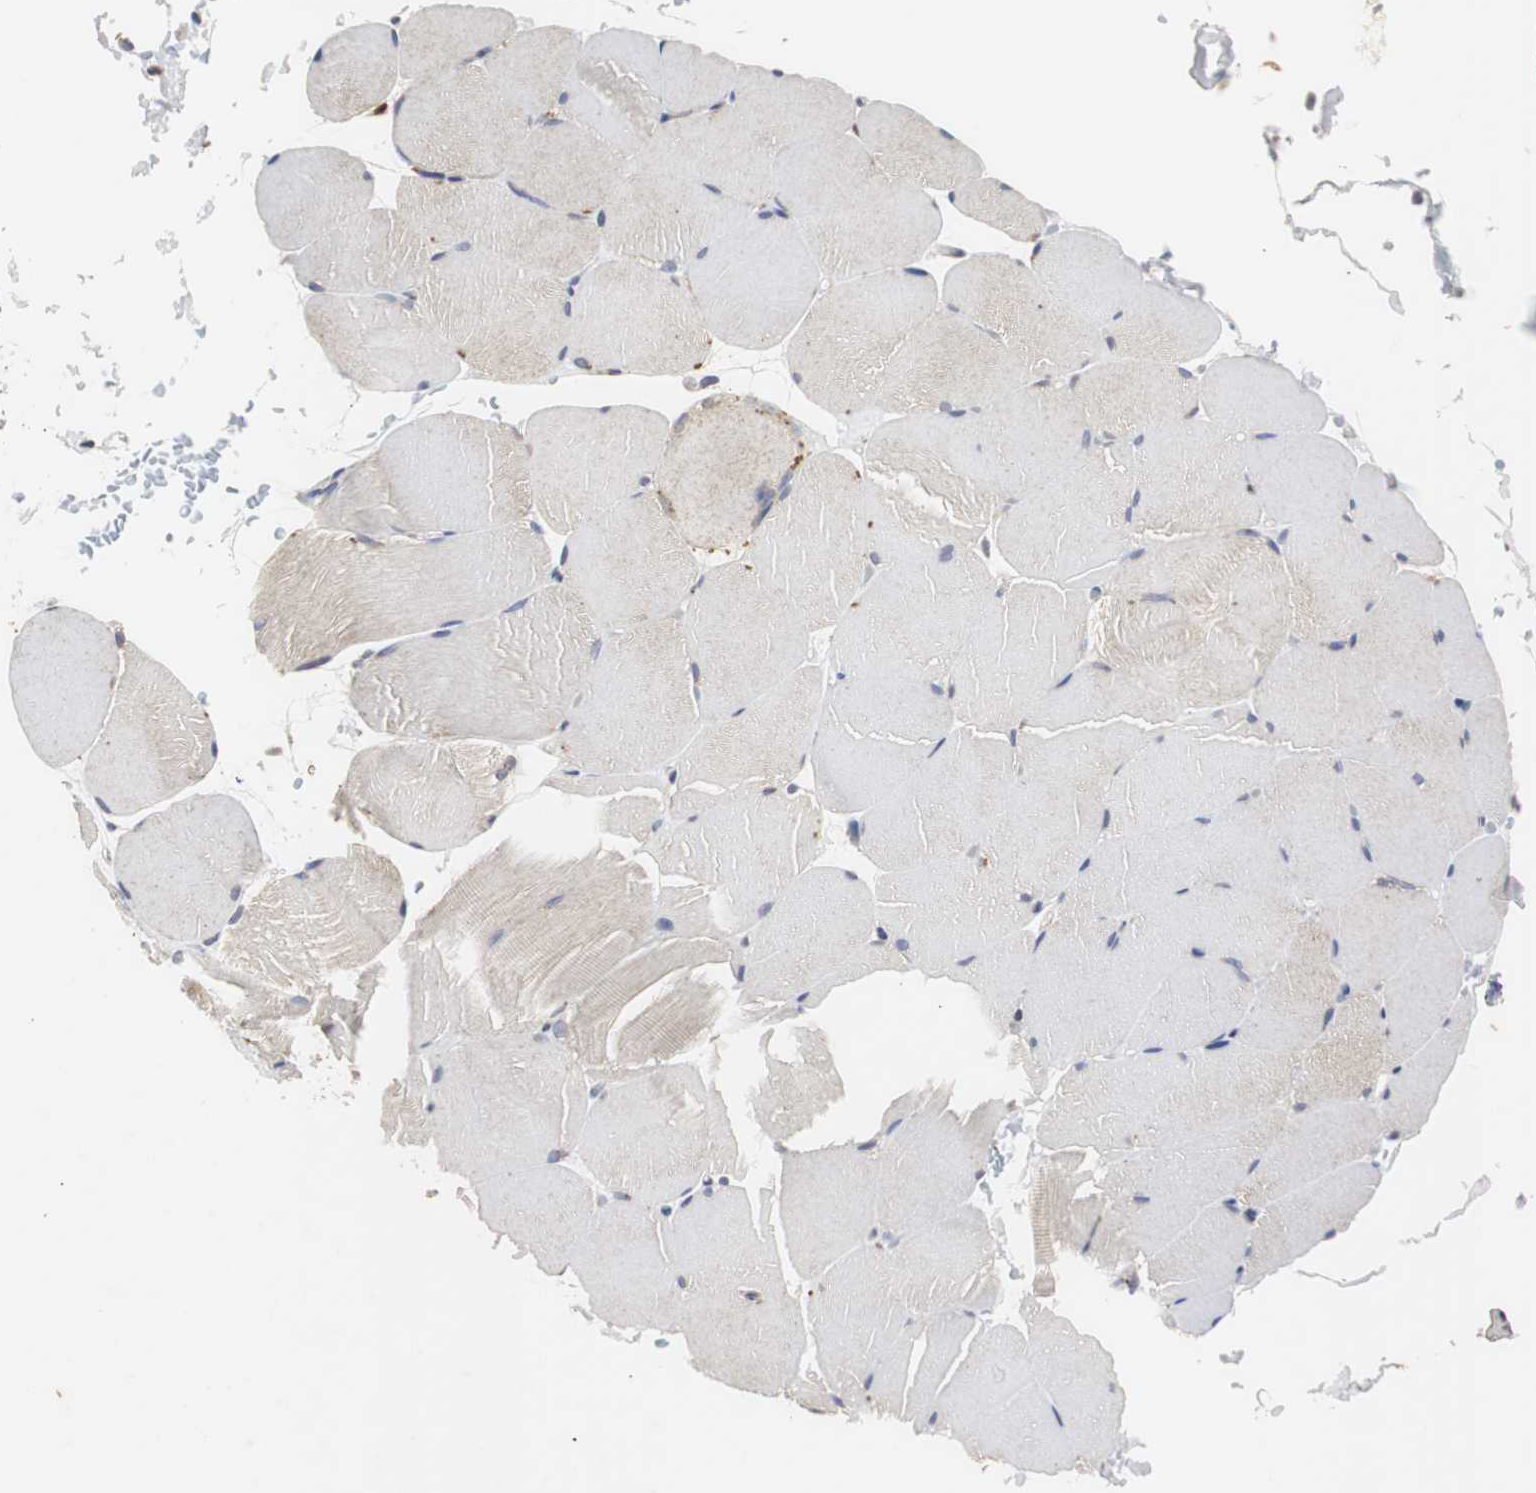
{"staining": {"intensity": "weak", "quantity": "<25%", "location": "cytoplasmic/membranous"}, "tissue": "skeletal muscle", "cell_type": "Myocytes", "image_type": "normal", "snomed": [{"axis": "morphology", "description": "Normal tissue, NOS"}, {"axis": "topography", "description": "Skeletal muscle"}, {"axis": "topography", "description": "Parathyroid gland"}], "caption": "The IHC histopathology image has no significant expression in myocytes of skeletal muscle. The staining is performed using DAB brown chromogen with nuclei counter-stained in using hematoxylin.", "gene": "HSD17B10", "patient": {"sex": "female", "age": 37}}